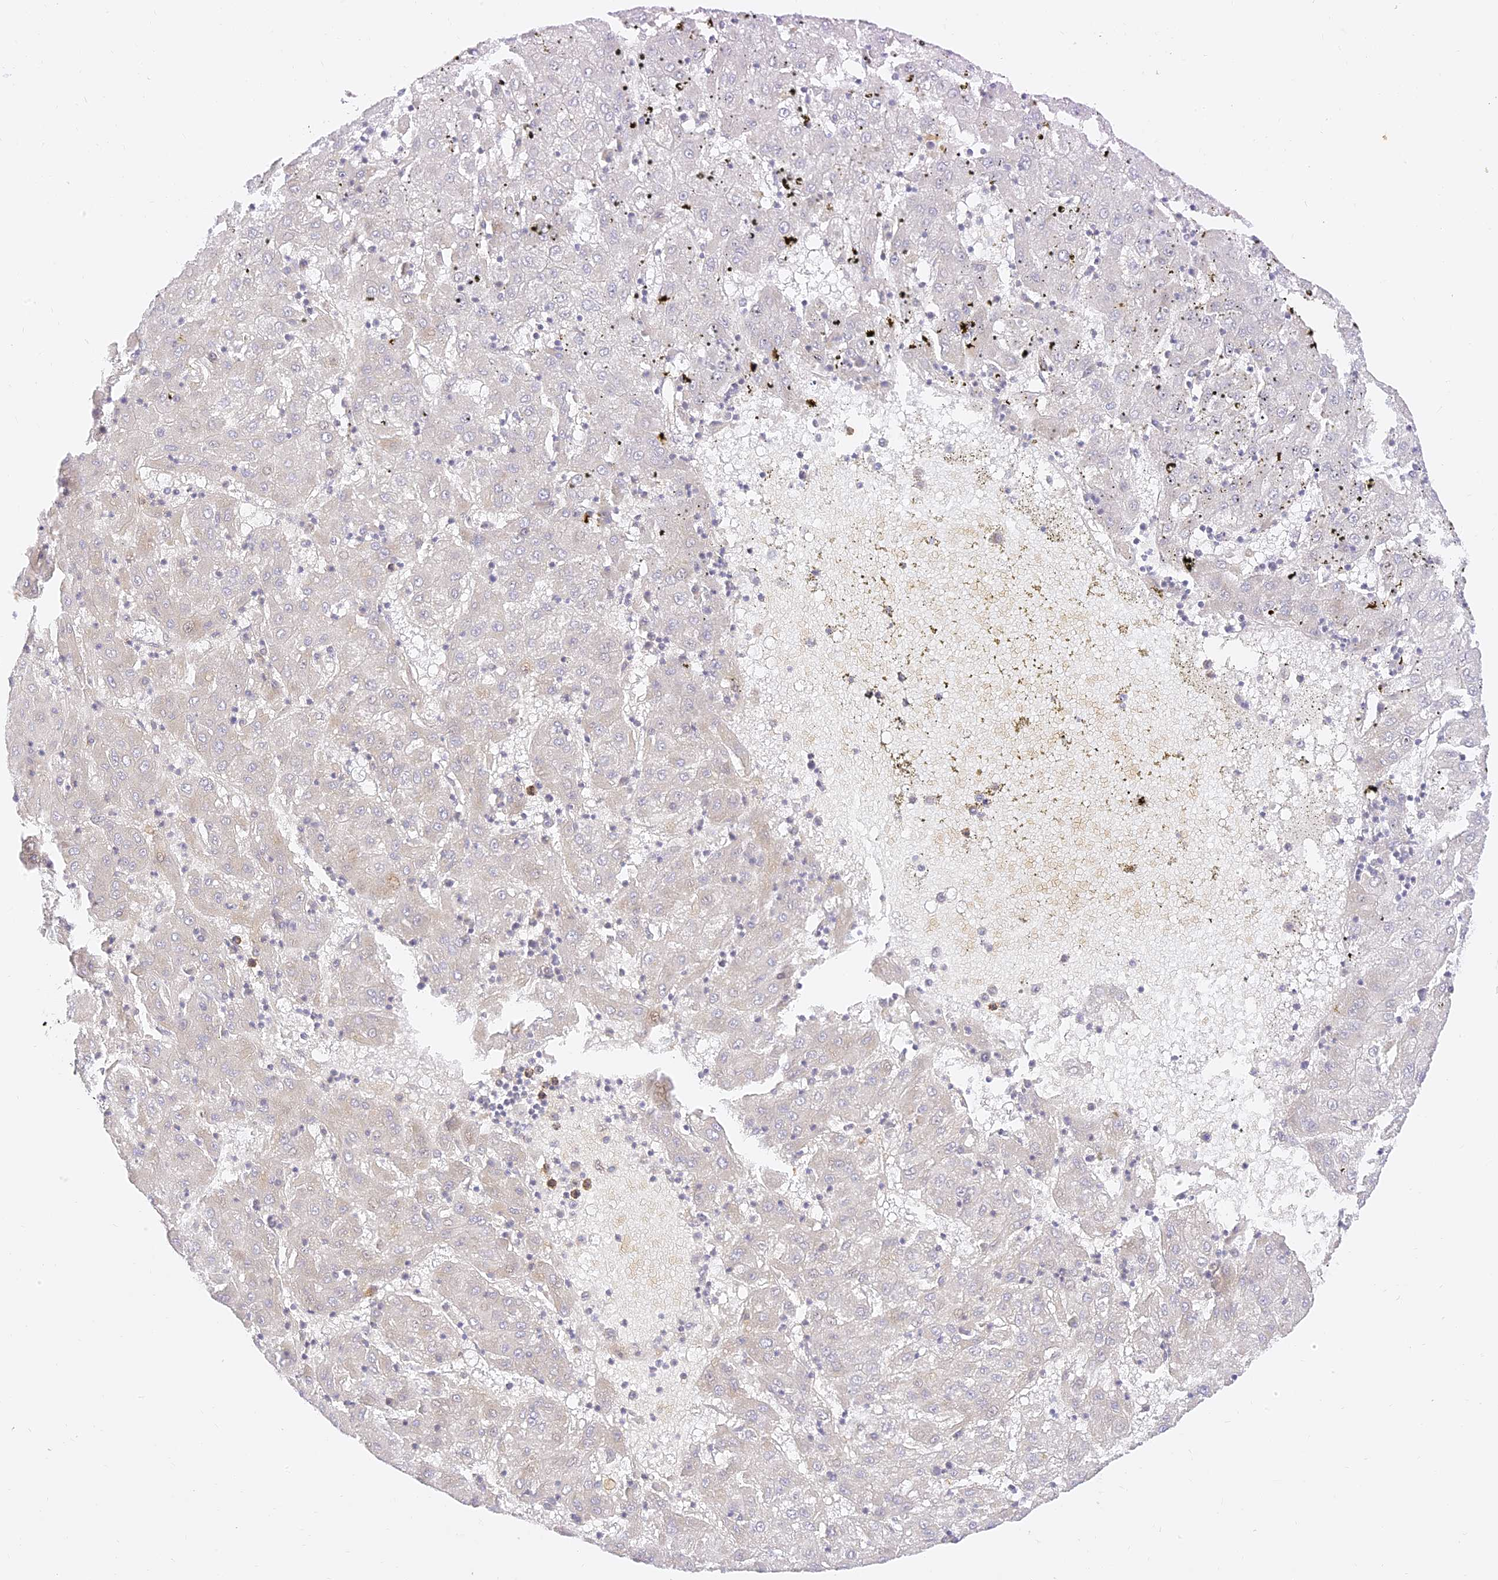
{"staining": {"intensity": "negative", "quantity": "none", "location": "none"}, "tissue": "liver cancer", "cell_type": "Tumor cells", "image_type": "cancer", "snomed": [{"axis": "morphology", "description": "Carcinoma, Hepatocellular, NOS"}, {"axis": "topography", "description": "Liver"}], "caption": "Liver hepatocellular carcinoma stained for a protein using IHC reveals no positivity tumor cells.", "gene": "LRRC15", "patient": {"sex": "male", "age": 72}}